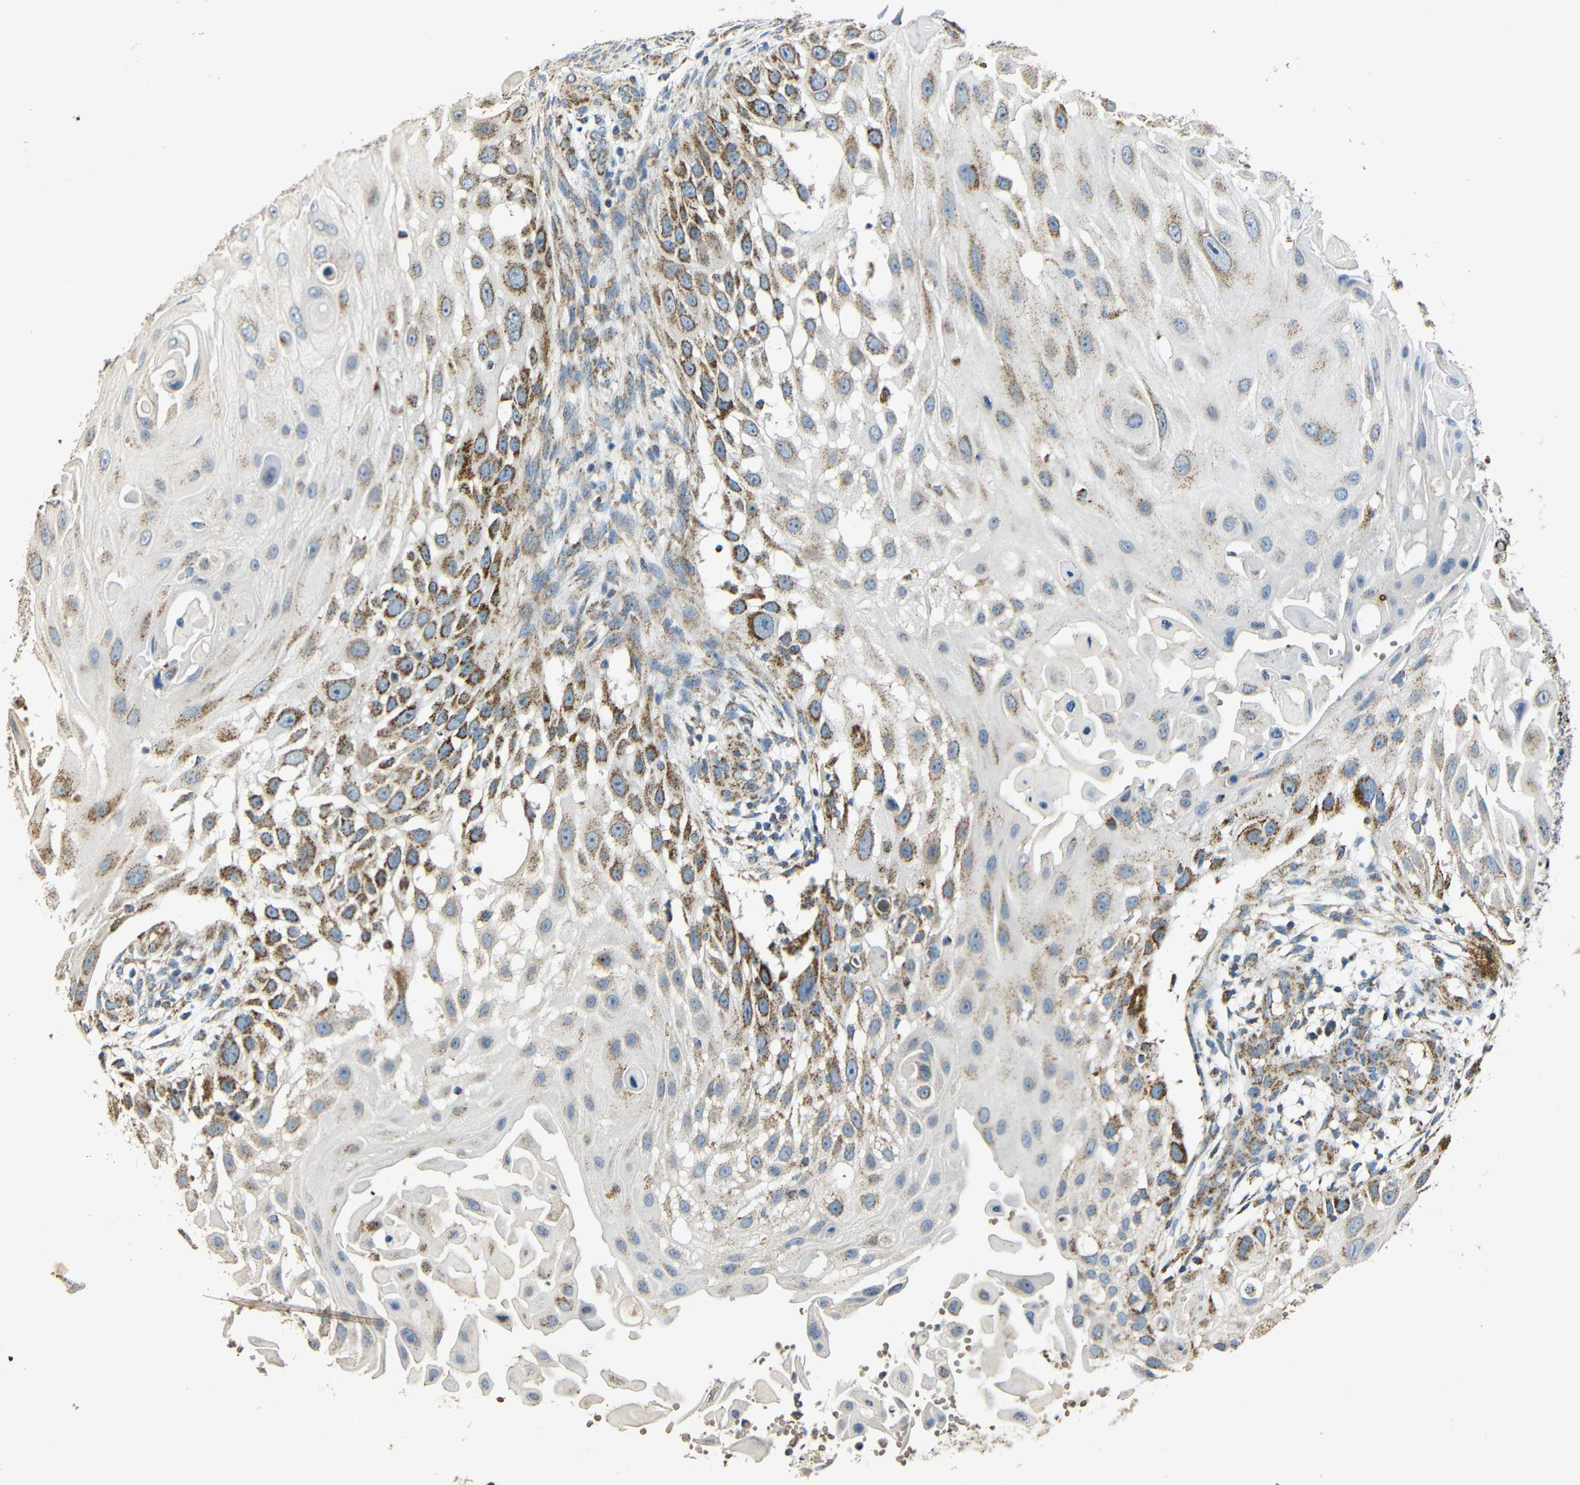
{"staining": {"intensity": "moderate", "quantity": ">75%", "location": "cytoplasmic/membranous"}, "tissue": "skin cancer", "cell_type": "Tumor cells", "image_type": "cancer", "snomed": [{"axis": "morphology", "description": "Squamous cell carcinoma, NOS"}, {"axis": "topography", "description": "Skin"}], "caption": "This is a photomicrograph of IHC staining of skin cancer (squamous cell carcinoma), which shows moderate expression in the cytoplasmic/membranous of tumor cells.", "gene": "NR3C2", "patient": {"sex": "female", "age": 44}}